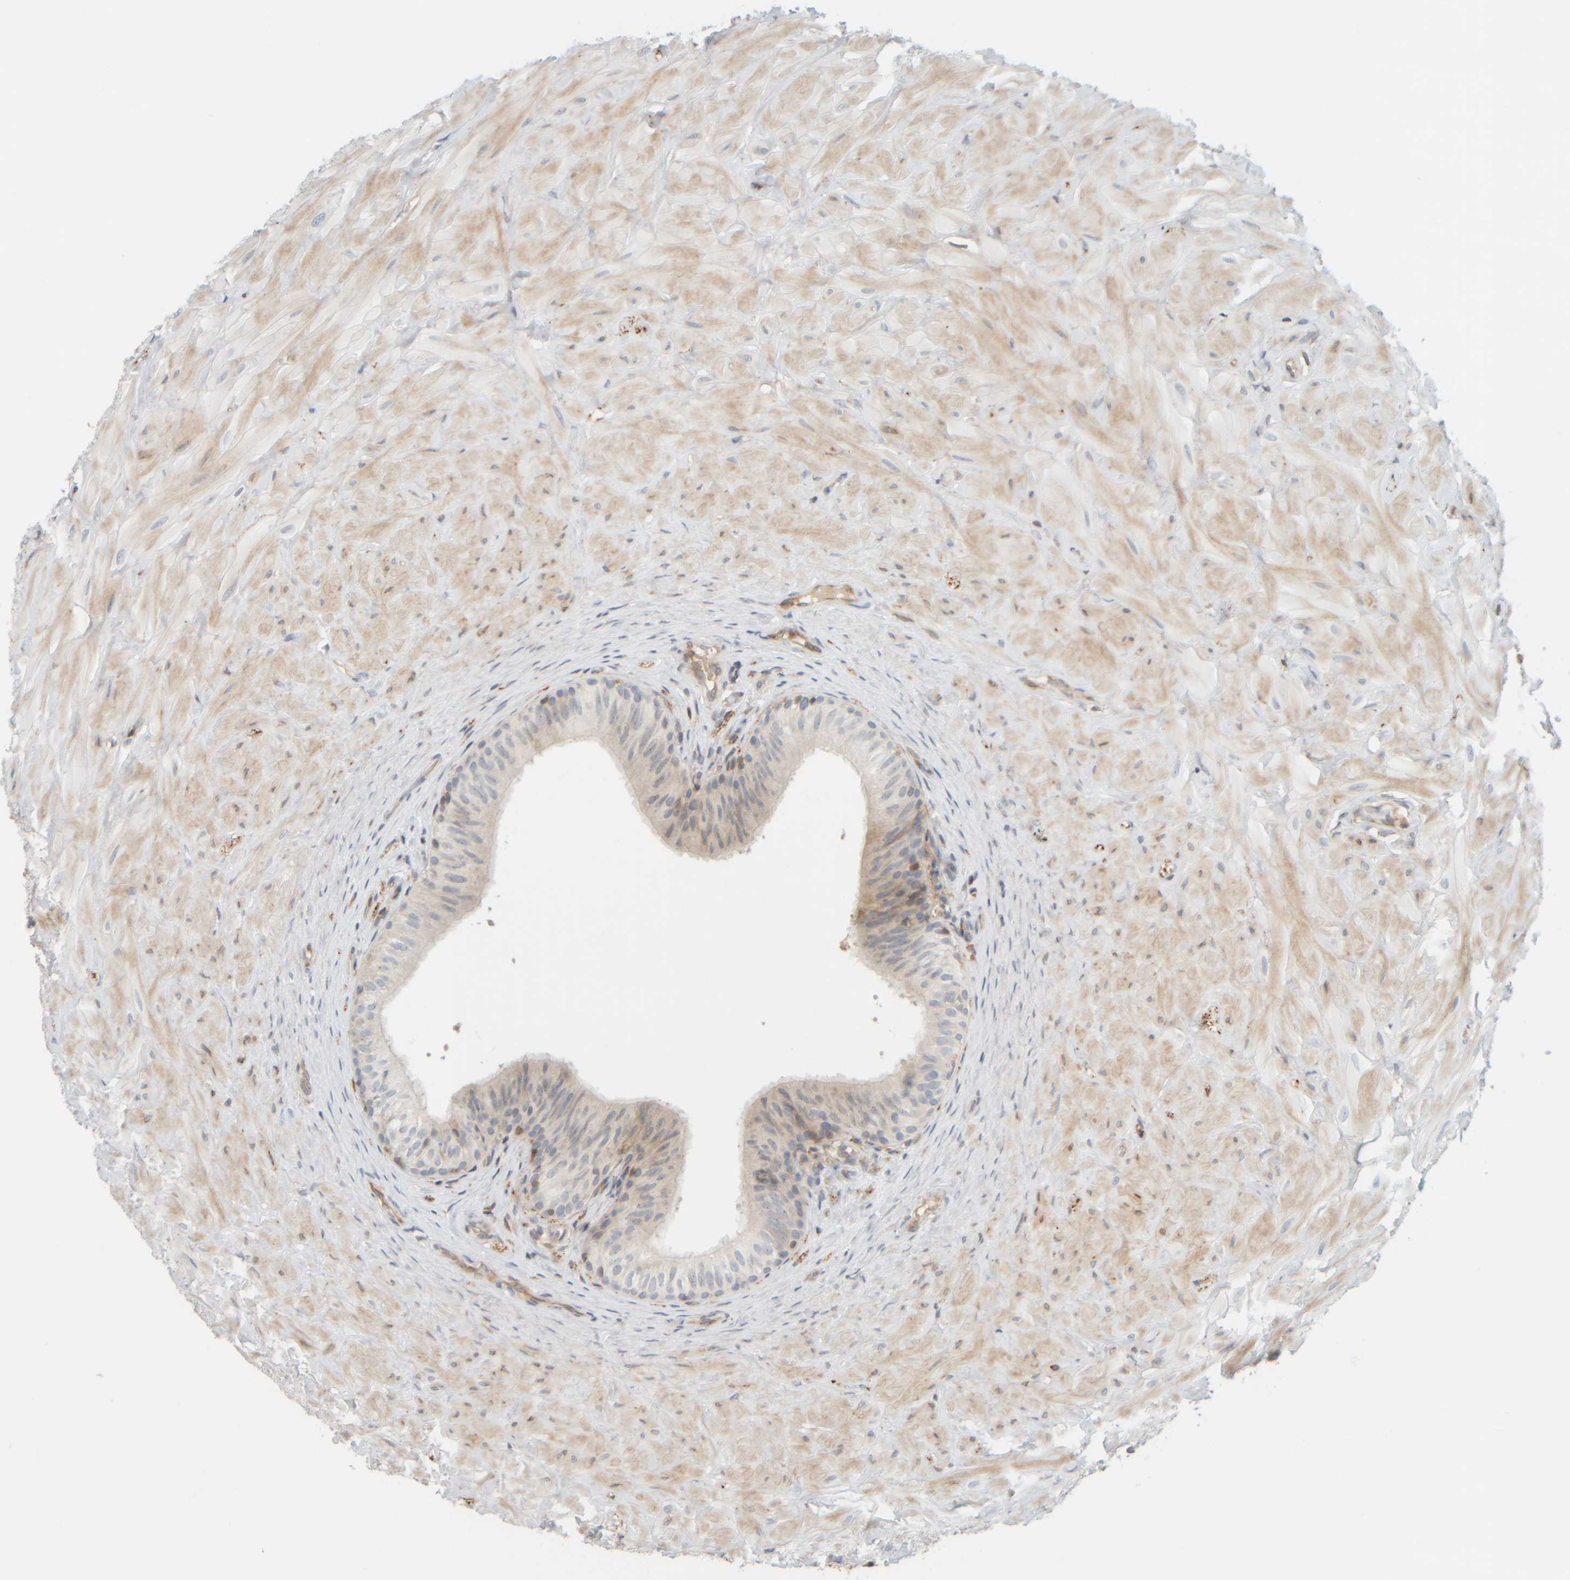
{"staining": {"intensity": "weak", "quantity": "25%-75%", "location": "cytoplasmic/membranous"}, "tissue": "epididymis", "cell_type": "Glandular cells", "image_type": "normal", "snomed": [{"axis": "morphology", "description": "Normal tissue, NOS"}, {"axis": "topography", "description": "Soft tissue"}, {"axis": "topography", "description": "Epididymis"}], "caption": "Immunohistochemical staining of benign human epididymis displays weak cytoplasmic/membranous protein staining in approximately 25%-75% of glandular cells. The staining was performed using DAB, with brown indicating positive protein expression. Nuclei are stained blue with hematoxylin.", "gene": "AARSD1", "patient": {"sex": "male", "age": 26}}